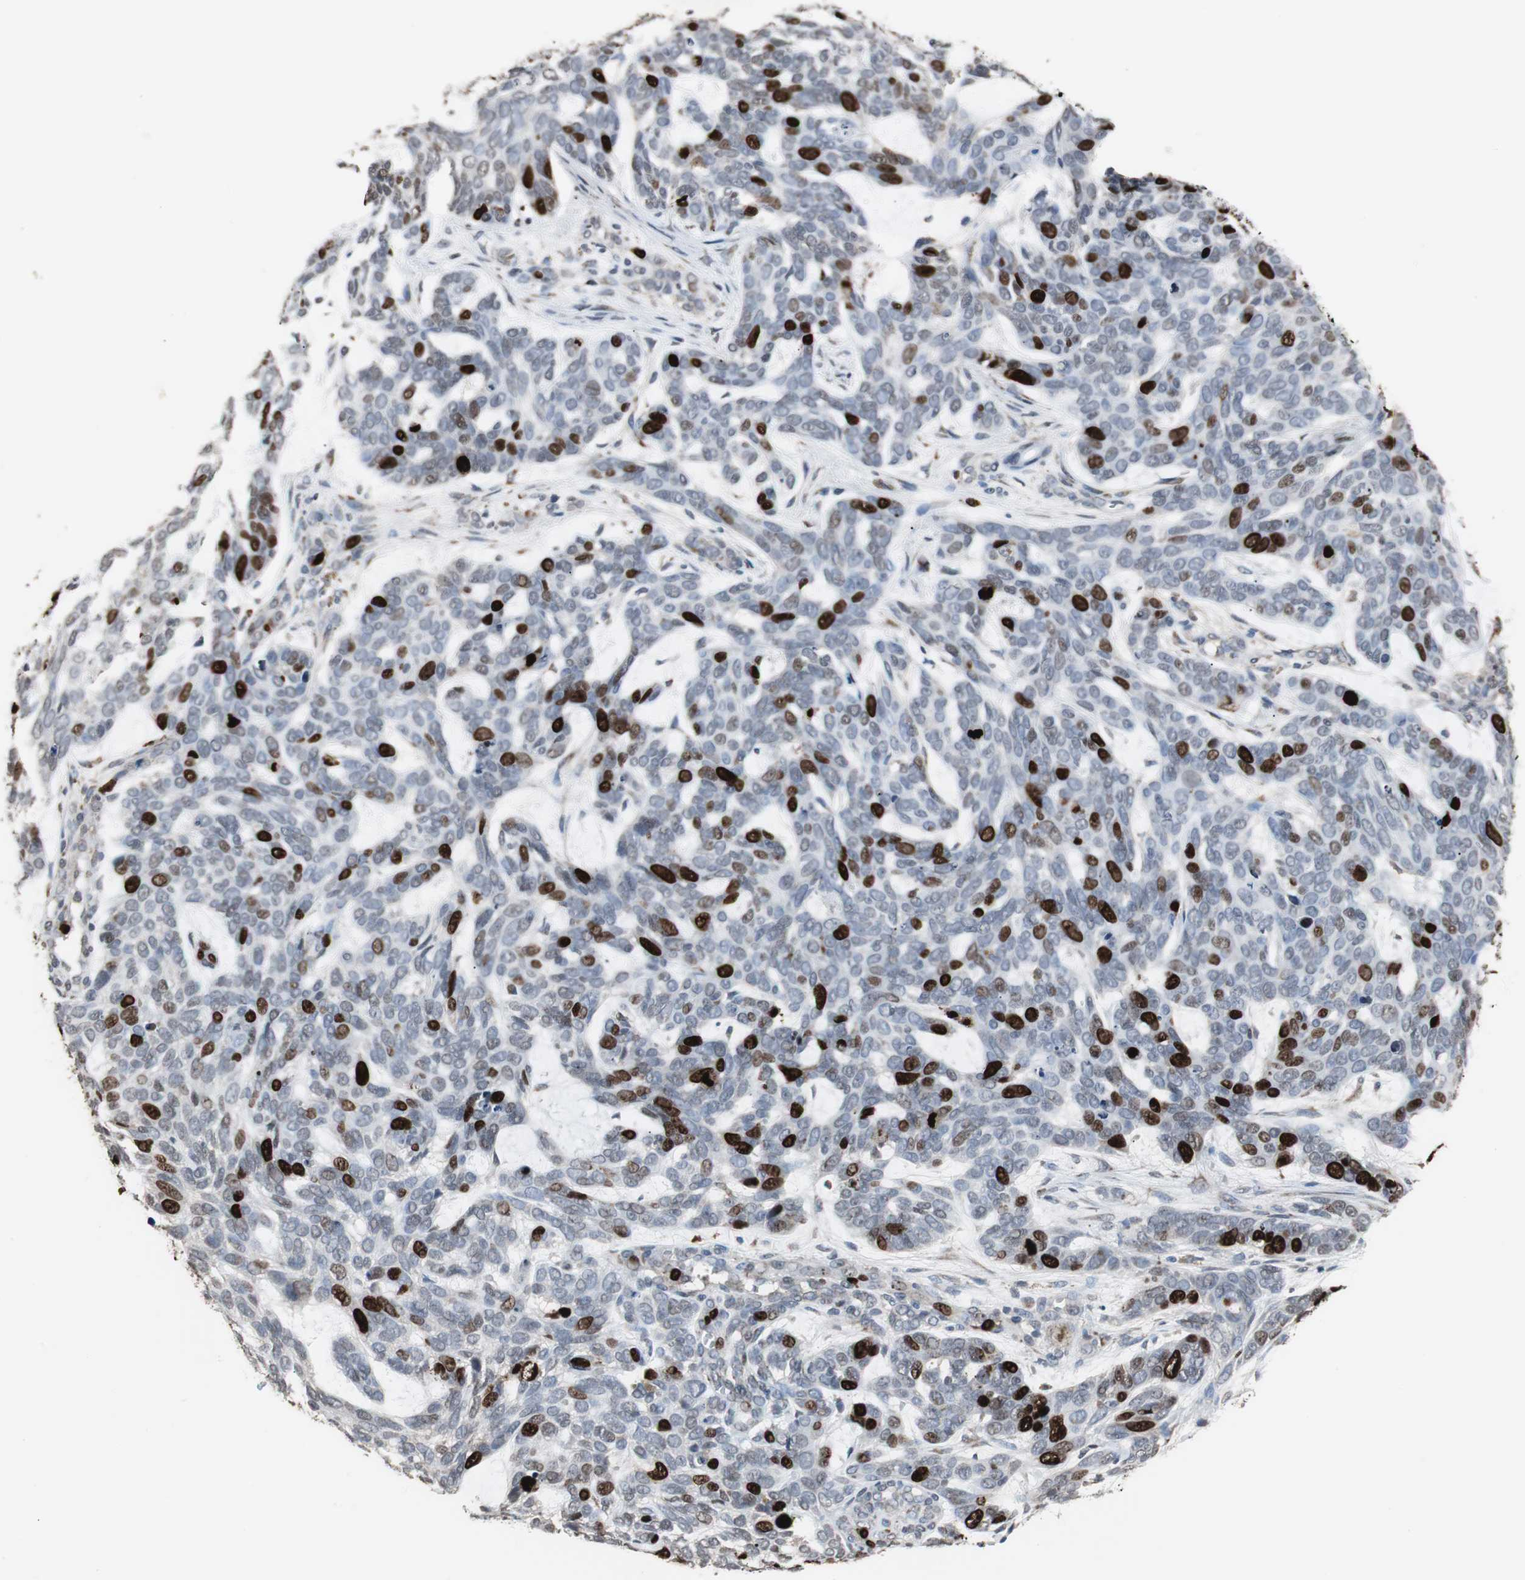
{"staining": {"intensity": "strong", "quantity": "<25%", "location": "nuclear"}, "tissue": "skin cancer", "cell_type": "Tumor cells", "image_type": "cancer", "snomed": [{"axis": "morphology", "description": "Basal cell carcinoma"}, {"axis": "topography", "description": "Skin"}], "caption": "A brown stain highlights strong nuclear expression of a protein in human skin cancer tumor cells. The staining is performed using DAB (3,3'-diaminobenzidine) brown chromogen to label protein expression. The nuclei are counter-stained blue using hematoxylin.", "gene": "TOP2A", "patient": {"sex": "male", "age": 87}}